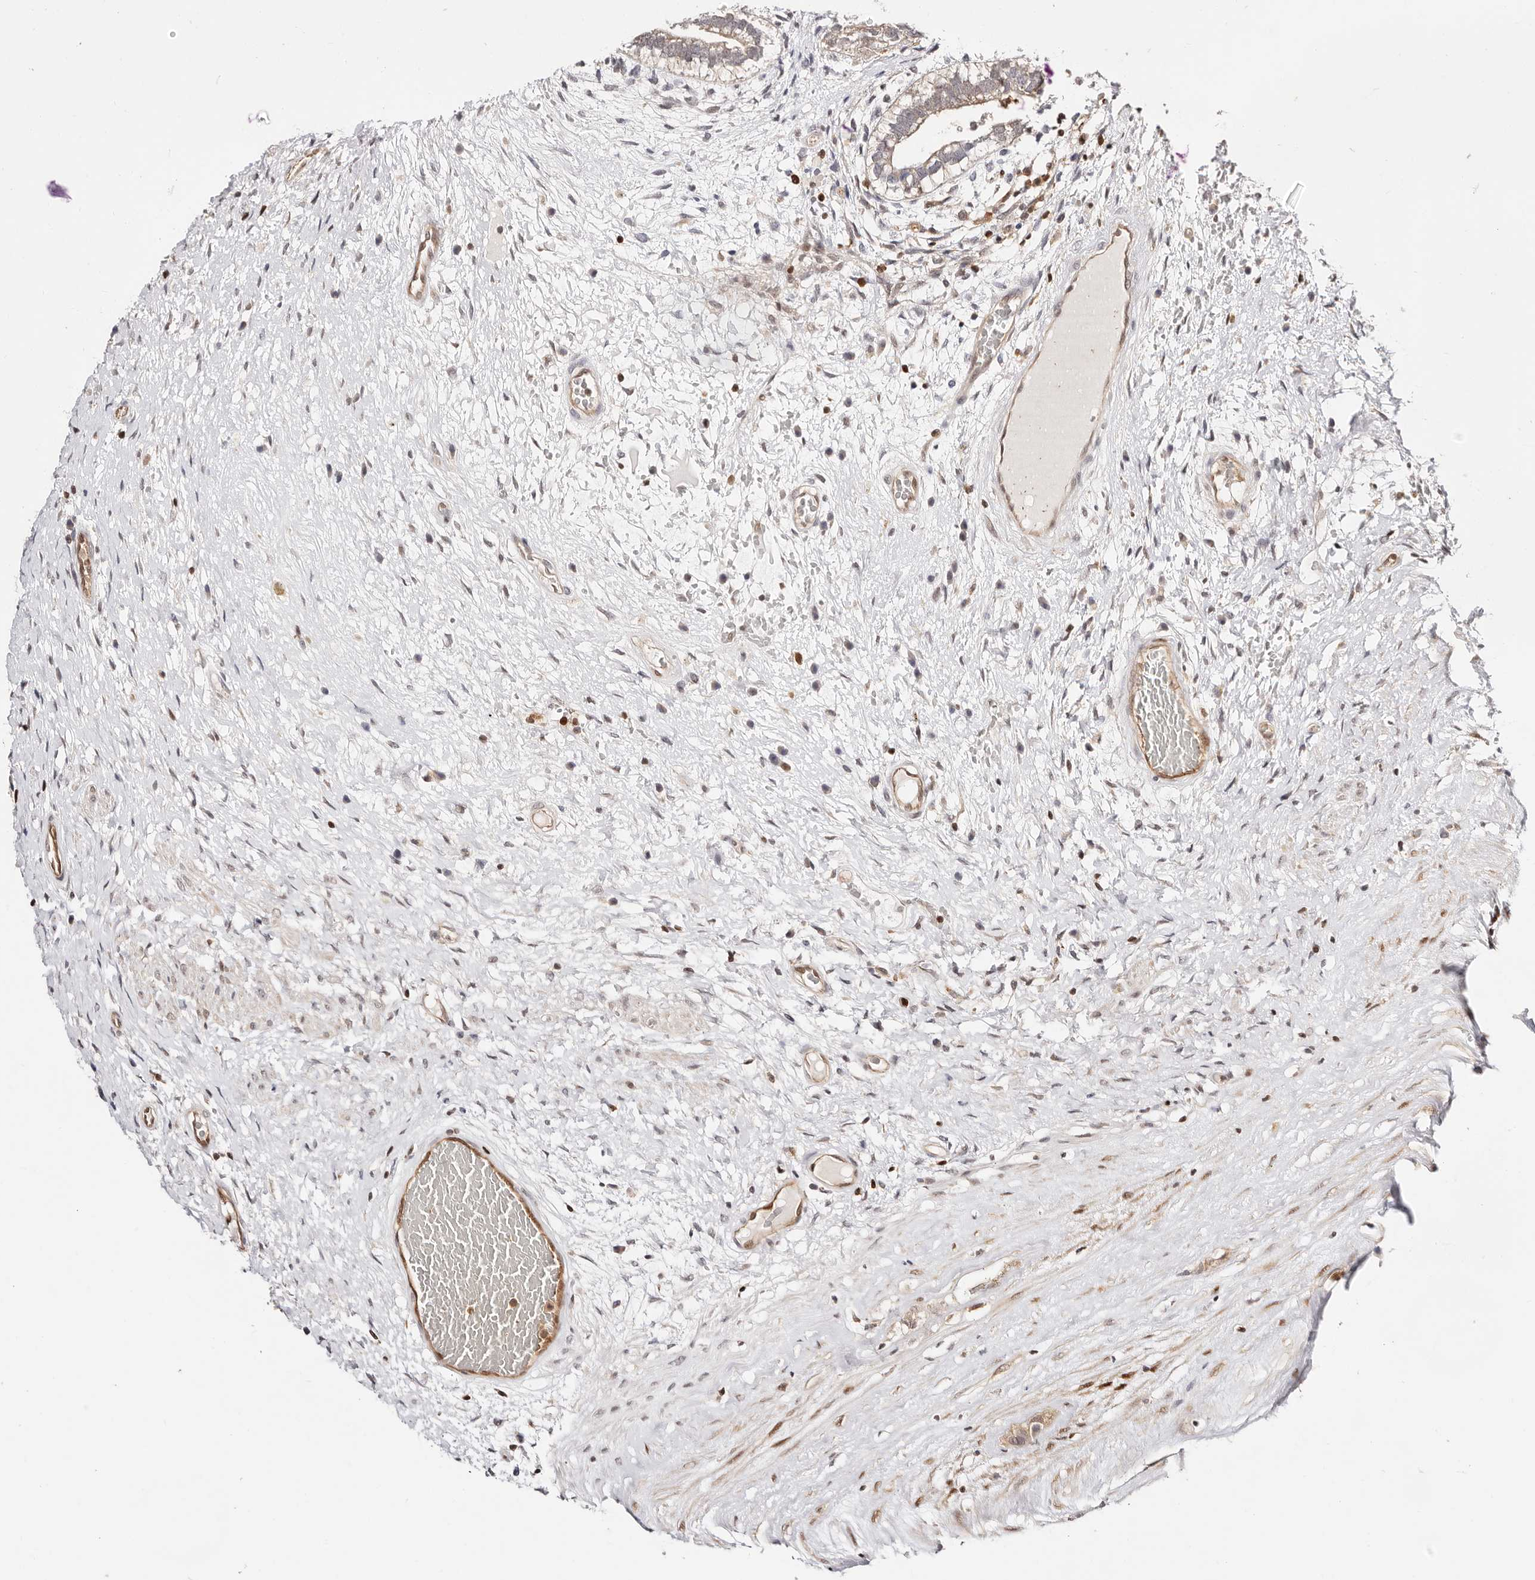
{"staining": {"intensity": "weak", "quantity": "25%-75%", "location": "cytoplasmic/membranous"}, "tissue": "testis cancer", "cell_type": "Tumor cells", "image_type": "cancer", "snomed": [{"axis": "morphology", "description": "Carcinoma, Embryonal, NOS"}, {"axis": "topography", "description": "Testis"}], "caption": "Protein staining of testis cancer tissue exhibits weak cytoplasmic/membranous staining in approximately 25%-75% of tumor cells.", "gene": "STAT5A", "patient": {"sex": "male", "age": 26}}